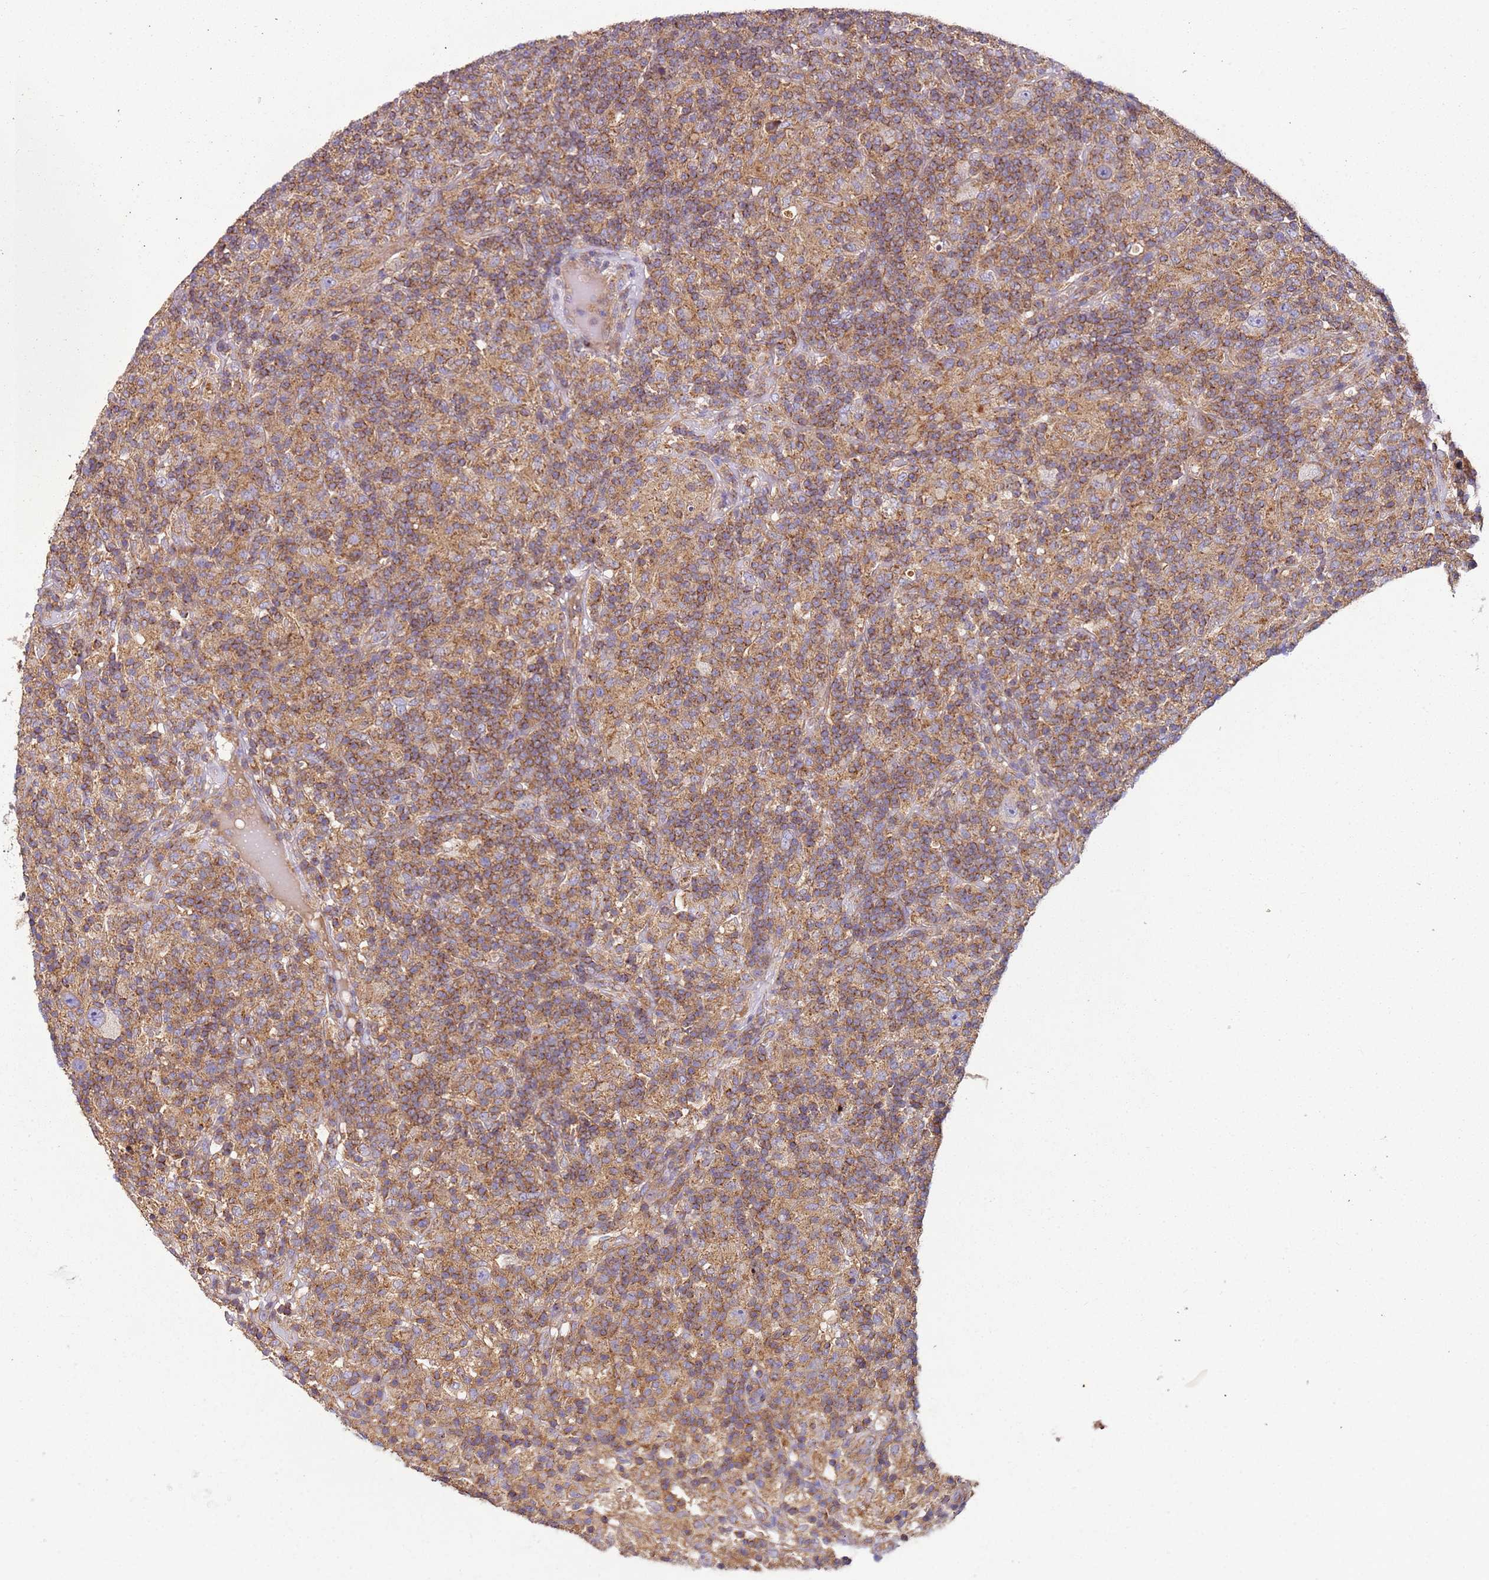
{"staining": {"intensity": "negative", "quantity": "none", "location": "none"}, "tissue": "lymphoma", "cell_type": "Tumor cells", "image_type": "cancer", "snomed": [{"axis": "morphology", "description": "Hodgkin's disease, NOS"}, {"axis": "topography", "description": "Lymph node"}], "caption": "Immunohistochemistry micrograph of Hodgkin's disease stained for a protein (brown), which demonstrates no expression in tumor cells. The staining is performed using DAB (3,3'-diaminobenzidine) brown chromogen with nuclei counter-stained in using hematoxylin.", "gene": "RMND5A", "patient": {"sex": "male", "age": 70}}